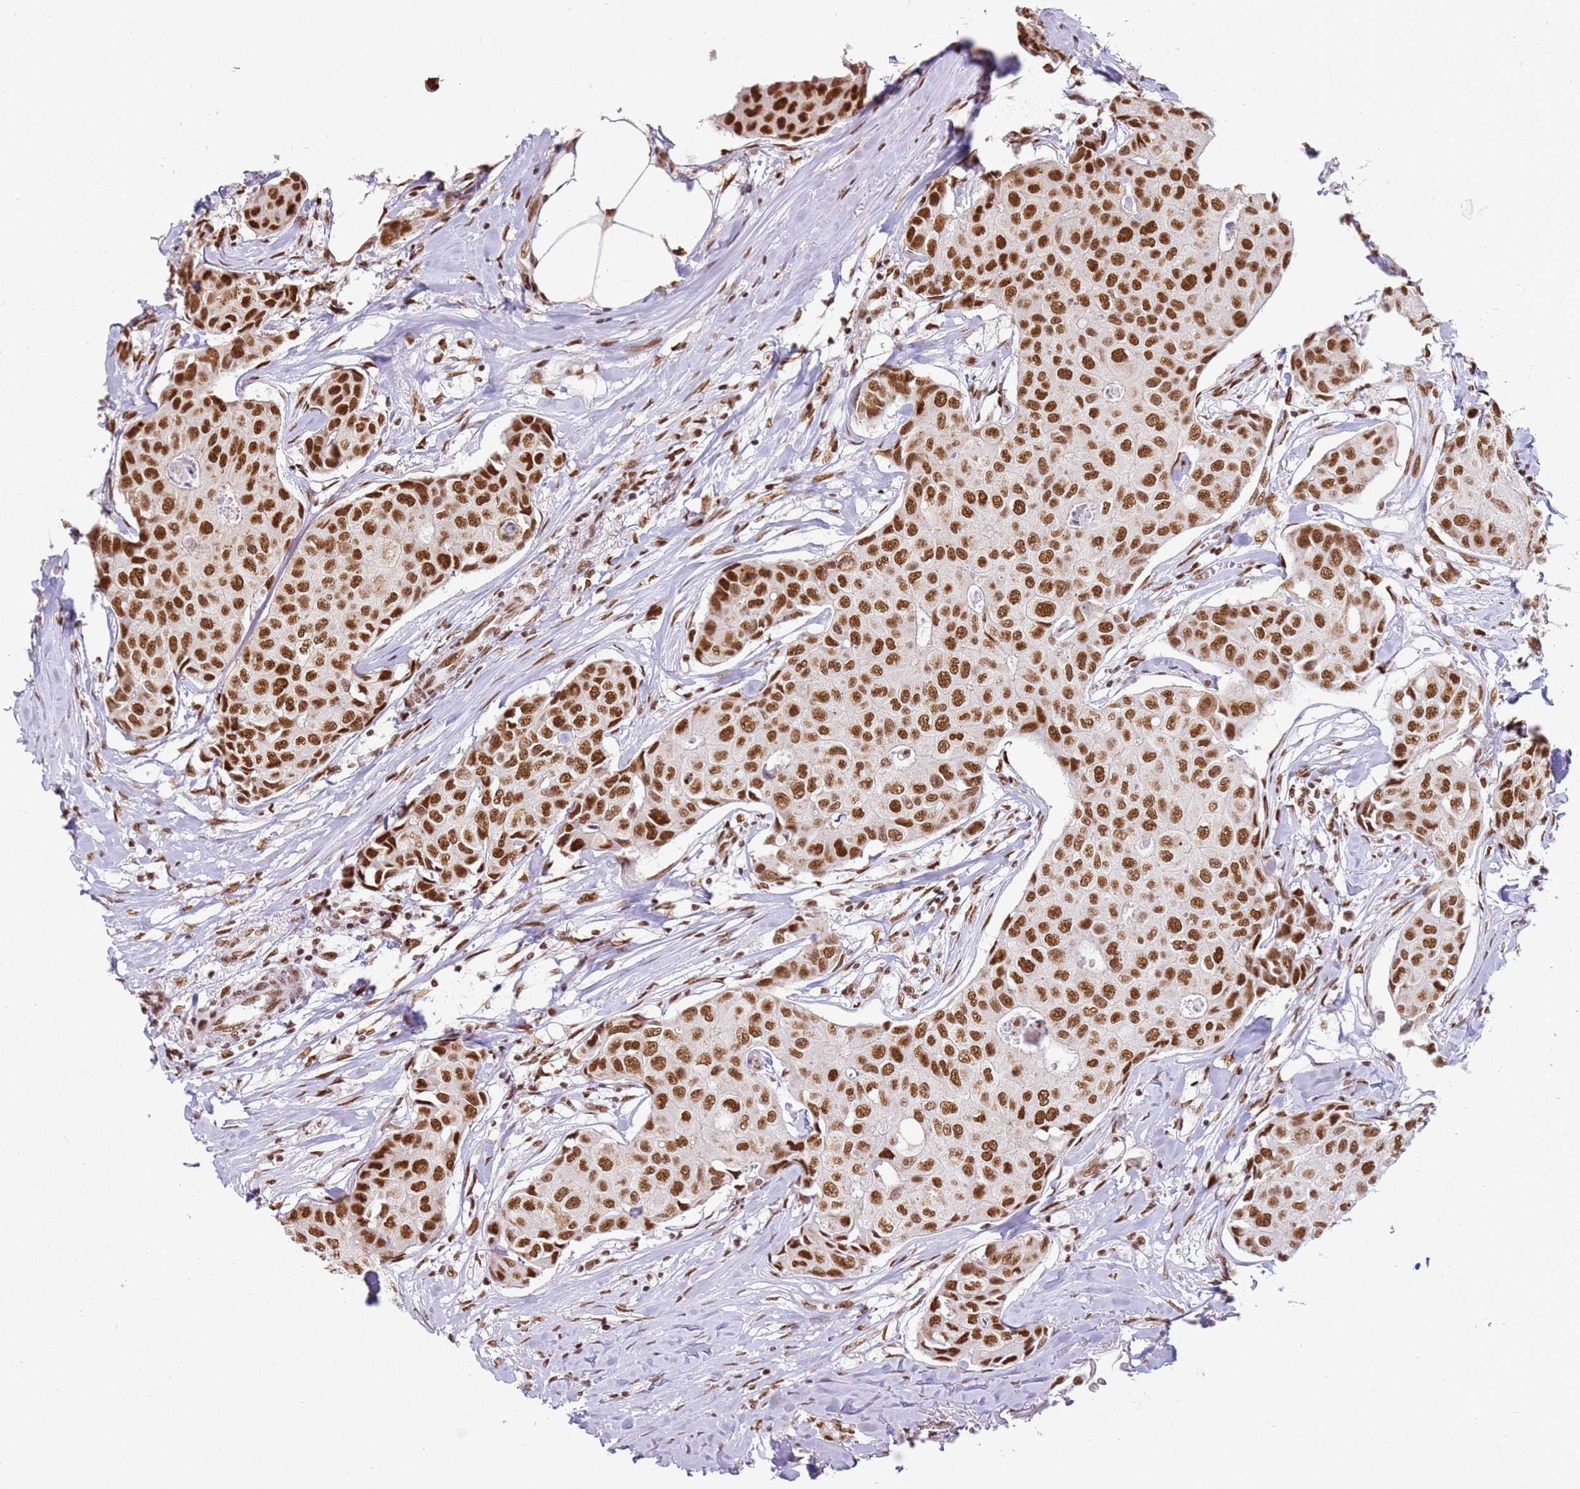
{"staining": {"intensity": "strong", "quantity": ">75%", "location": "nuclear"}, "tissue": "breast cancer", "cell_type": "Tumor cells", "image_type": "cancer", "snomed": [{"axis": "morphology", "description": "Duct carcinoma"}, {"axis": "topography", "description": "Breast"}], "caption": "Breast cancer (intraductal carcinoma) stained with immunohistochemistry (IHC) reveals strong nuclear positivity in approximately >75% of tumor cells.", "gene": "TENT4A", "patient": {"sex": "female", "age": 80}}